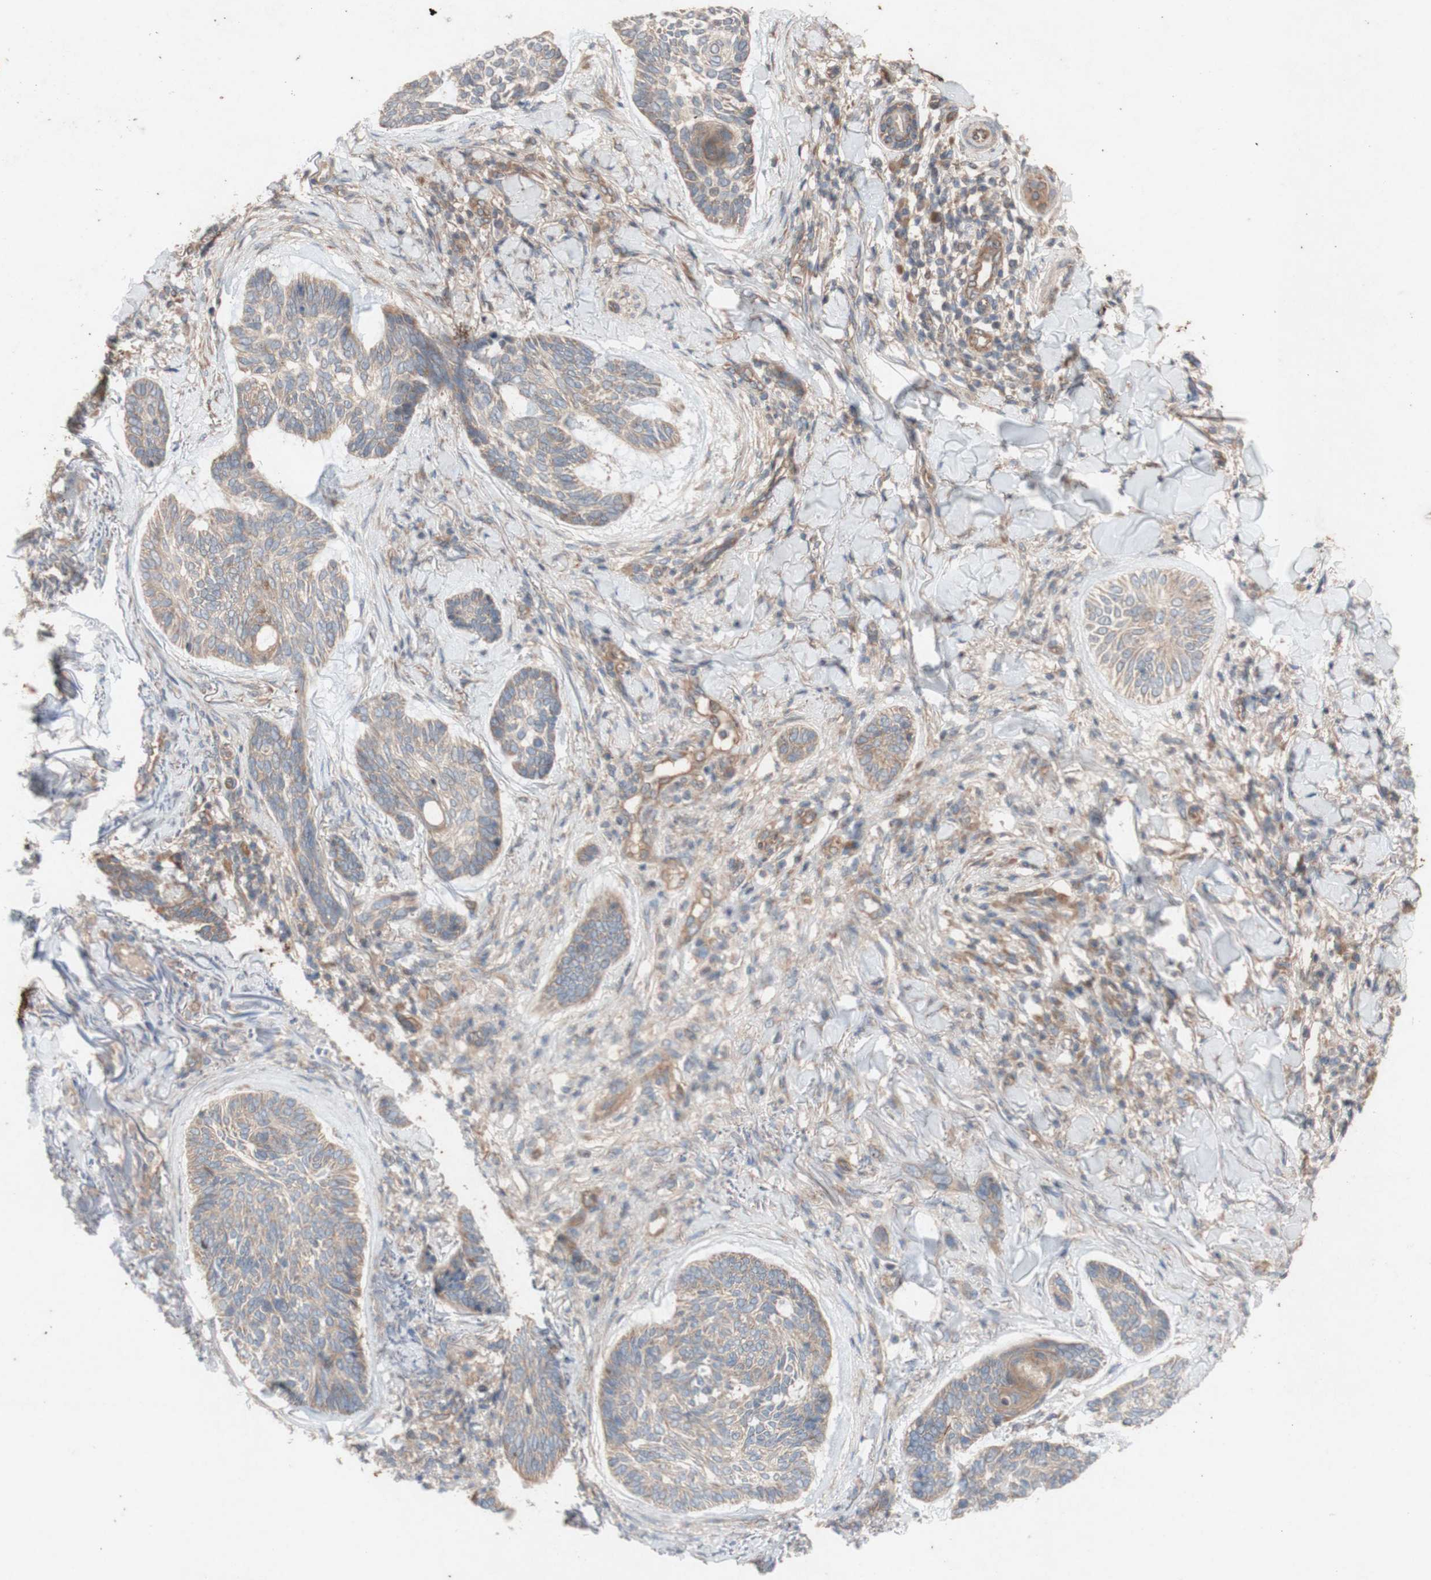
{"staining": {"intensity": "weak", "quantity": ">75%", "location": "cytoplasmic/membranous"}, "tissue": "skin cancer", "cell_type": "Tumor cells", "image_type": "cancer", "snomed": [{"axis": "morphology", "description": "Basal cell carcinoma"}, {"axis": "topography", "description": "Skin"}], "caption": "An immunohistochemistry image of tumor tissue is shown. Protein staining in brown highlights weak cytoplasmic/membranous positivity in skin cancer (basal cell carcinoma) within tumor cells.", "gene": "TST", "patient": {"sex": "male", "age": 43}}